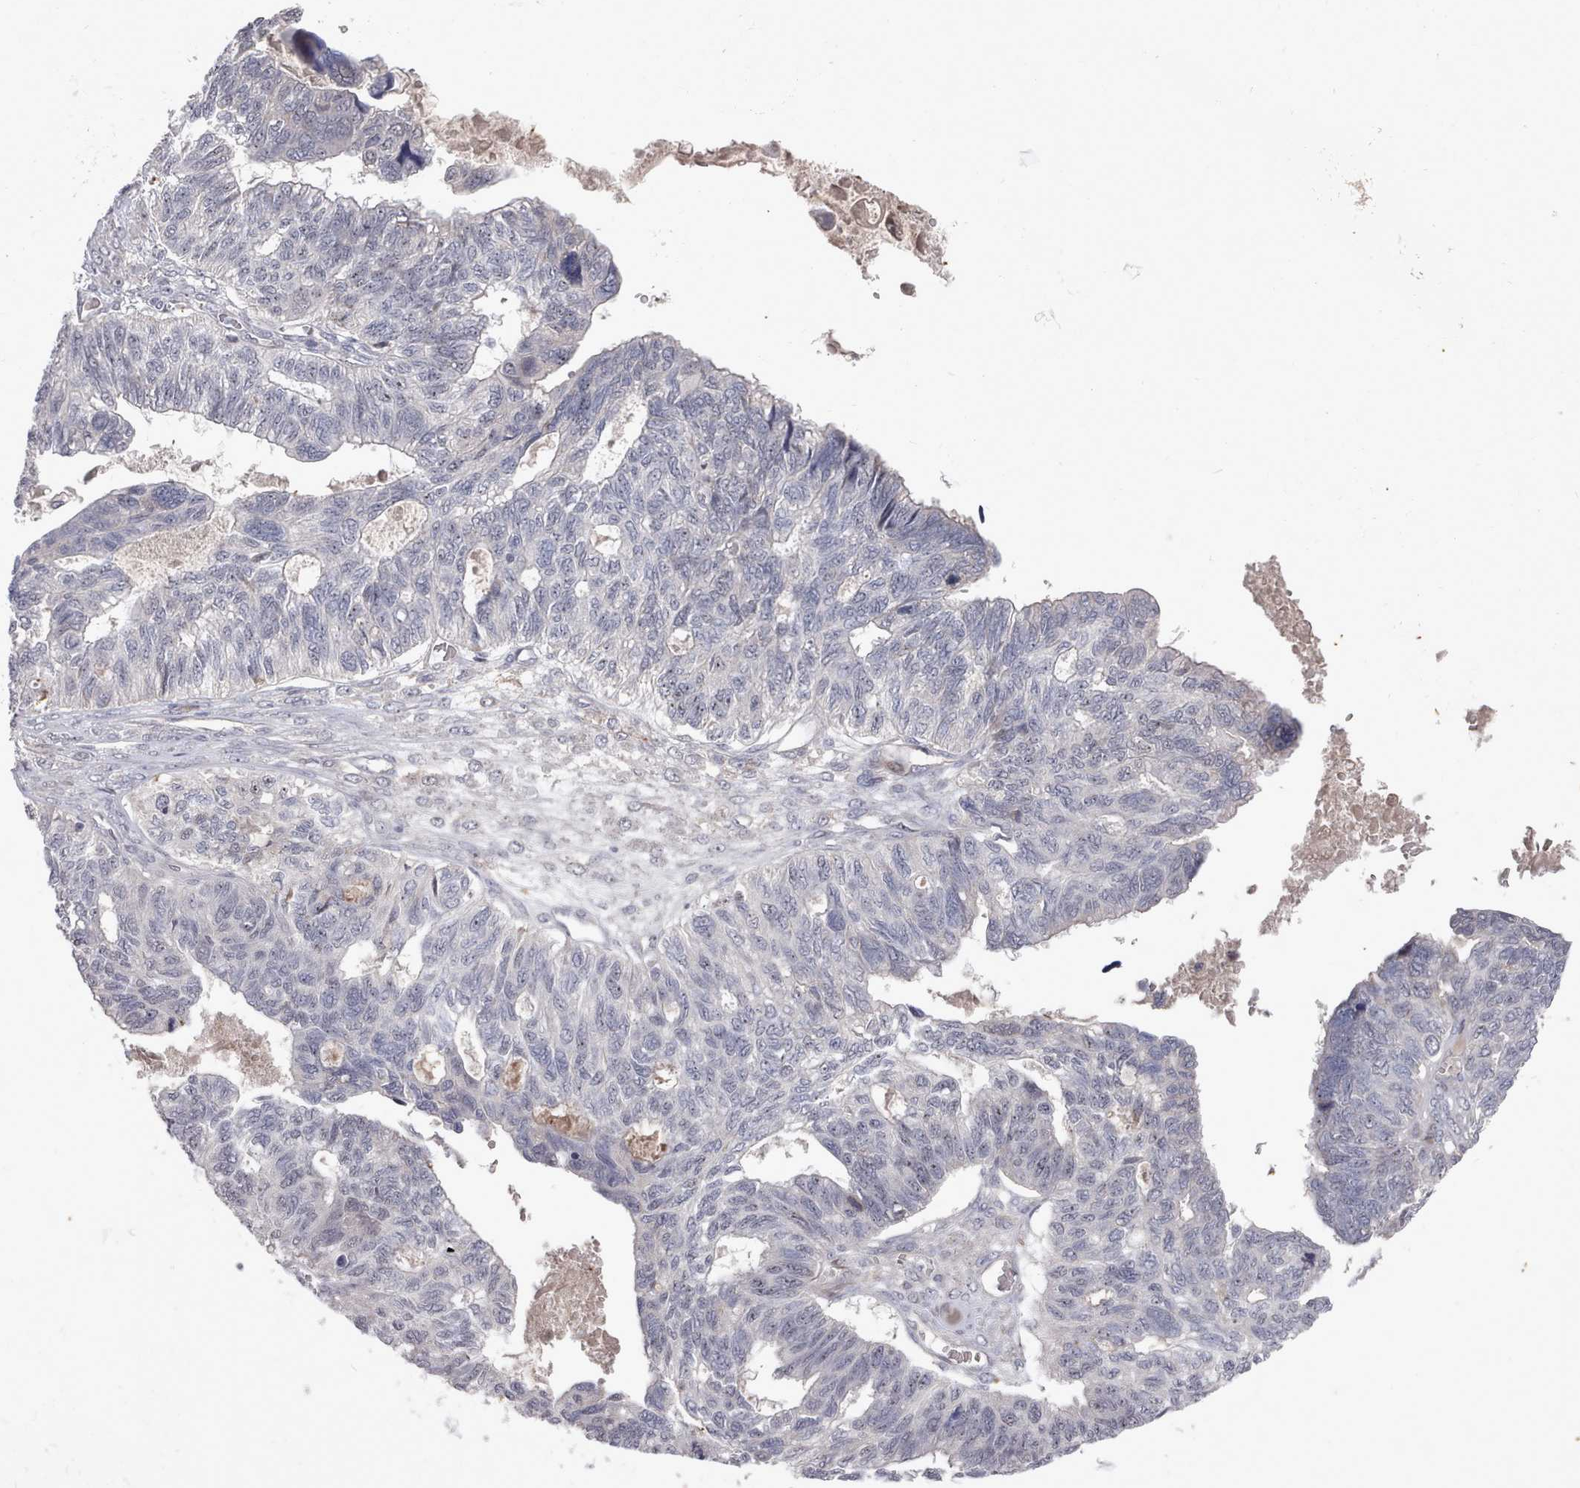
{"staining": {"intensity": "negative", "quantity": "none", "location": "none"}, "tissue": "ovarian cancer", "cell_type": "Tumor cells", "image_type": "cancer", "snomed": [{"axis": "morphology", "description": "Cystadenocarcinoma, serous, NOS"}, {"axis": "topography", "description": "Ovary"}], "caption": "A high-resolution micrograph shows immunohistochemistry (IHC) staining of serous cystadenocarcinoma (ovarian), which reveals no significant positivity in tumor cells.", "gene": "COL8A2", "patient": {"sex": "female", "age": 79}}